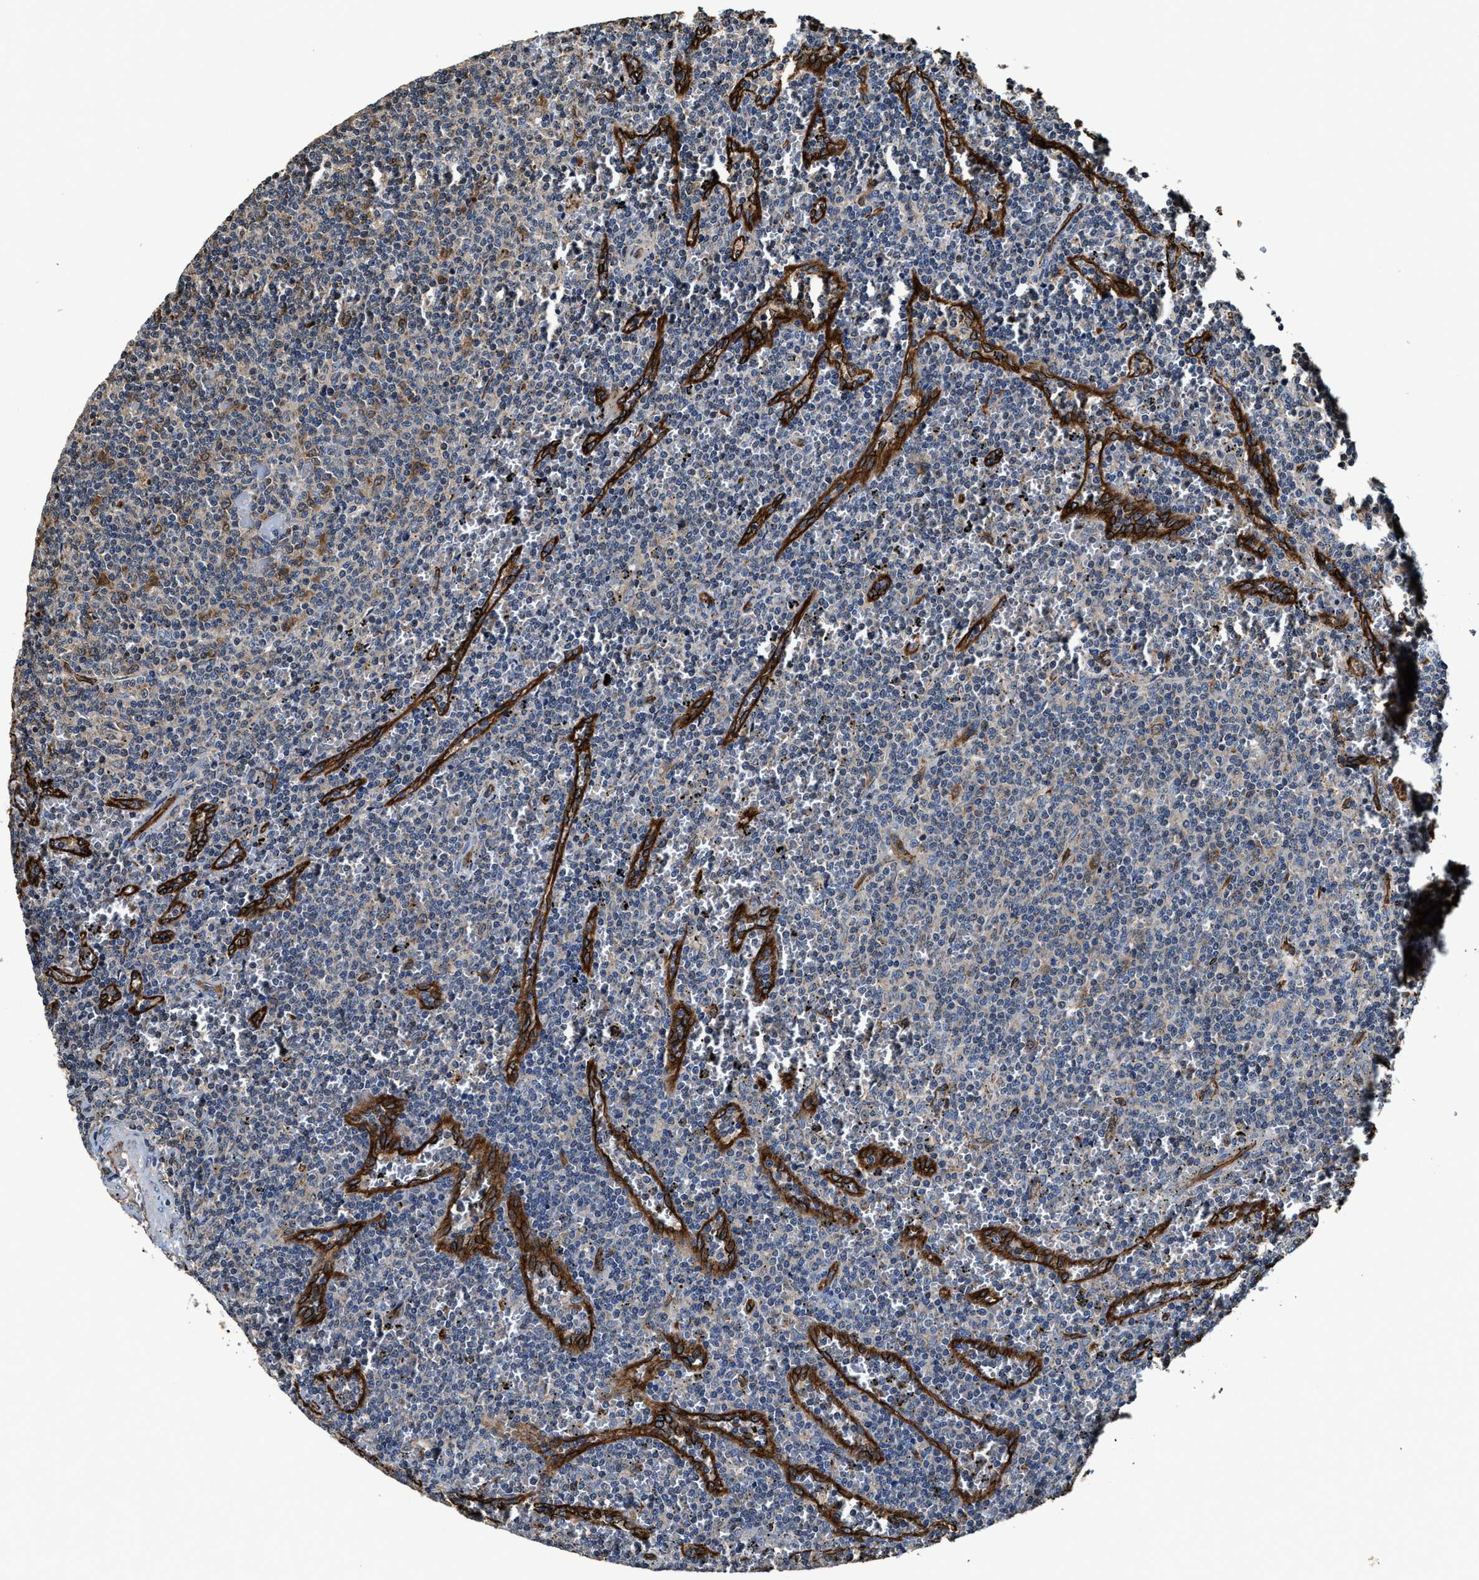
{"staining": {"intensity": "weak", "quantity": "<25%", "location": "cytoplasmic/membranous"}, "tissue": "lymphoma", "cell_type": "Tumor cells", "image_type": "cancer", "snomed": [{"axis": "morphology", "description": "Malignant lymphoma, non-Hodgkin's type, Low grade"}, {"axis": "topography", "description": "Spleen"}], "caption": "Micrograph shows no significant protein positivity in tumor cells of malignant lymphoma, non-Hodgkin's type (low-grade).", "gene": "GFRA3", "patient": {"sex": "female", "age": 50}}